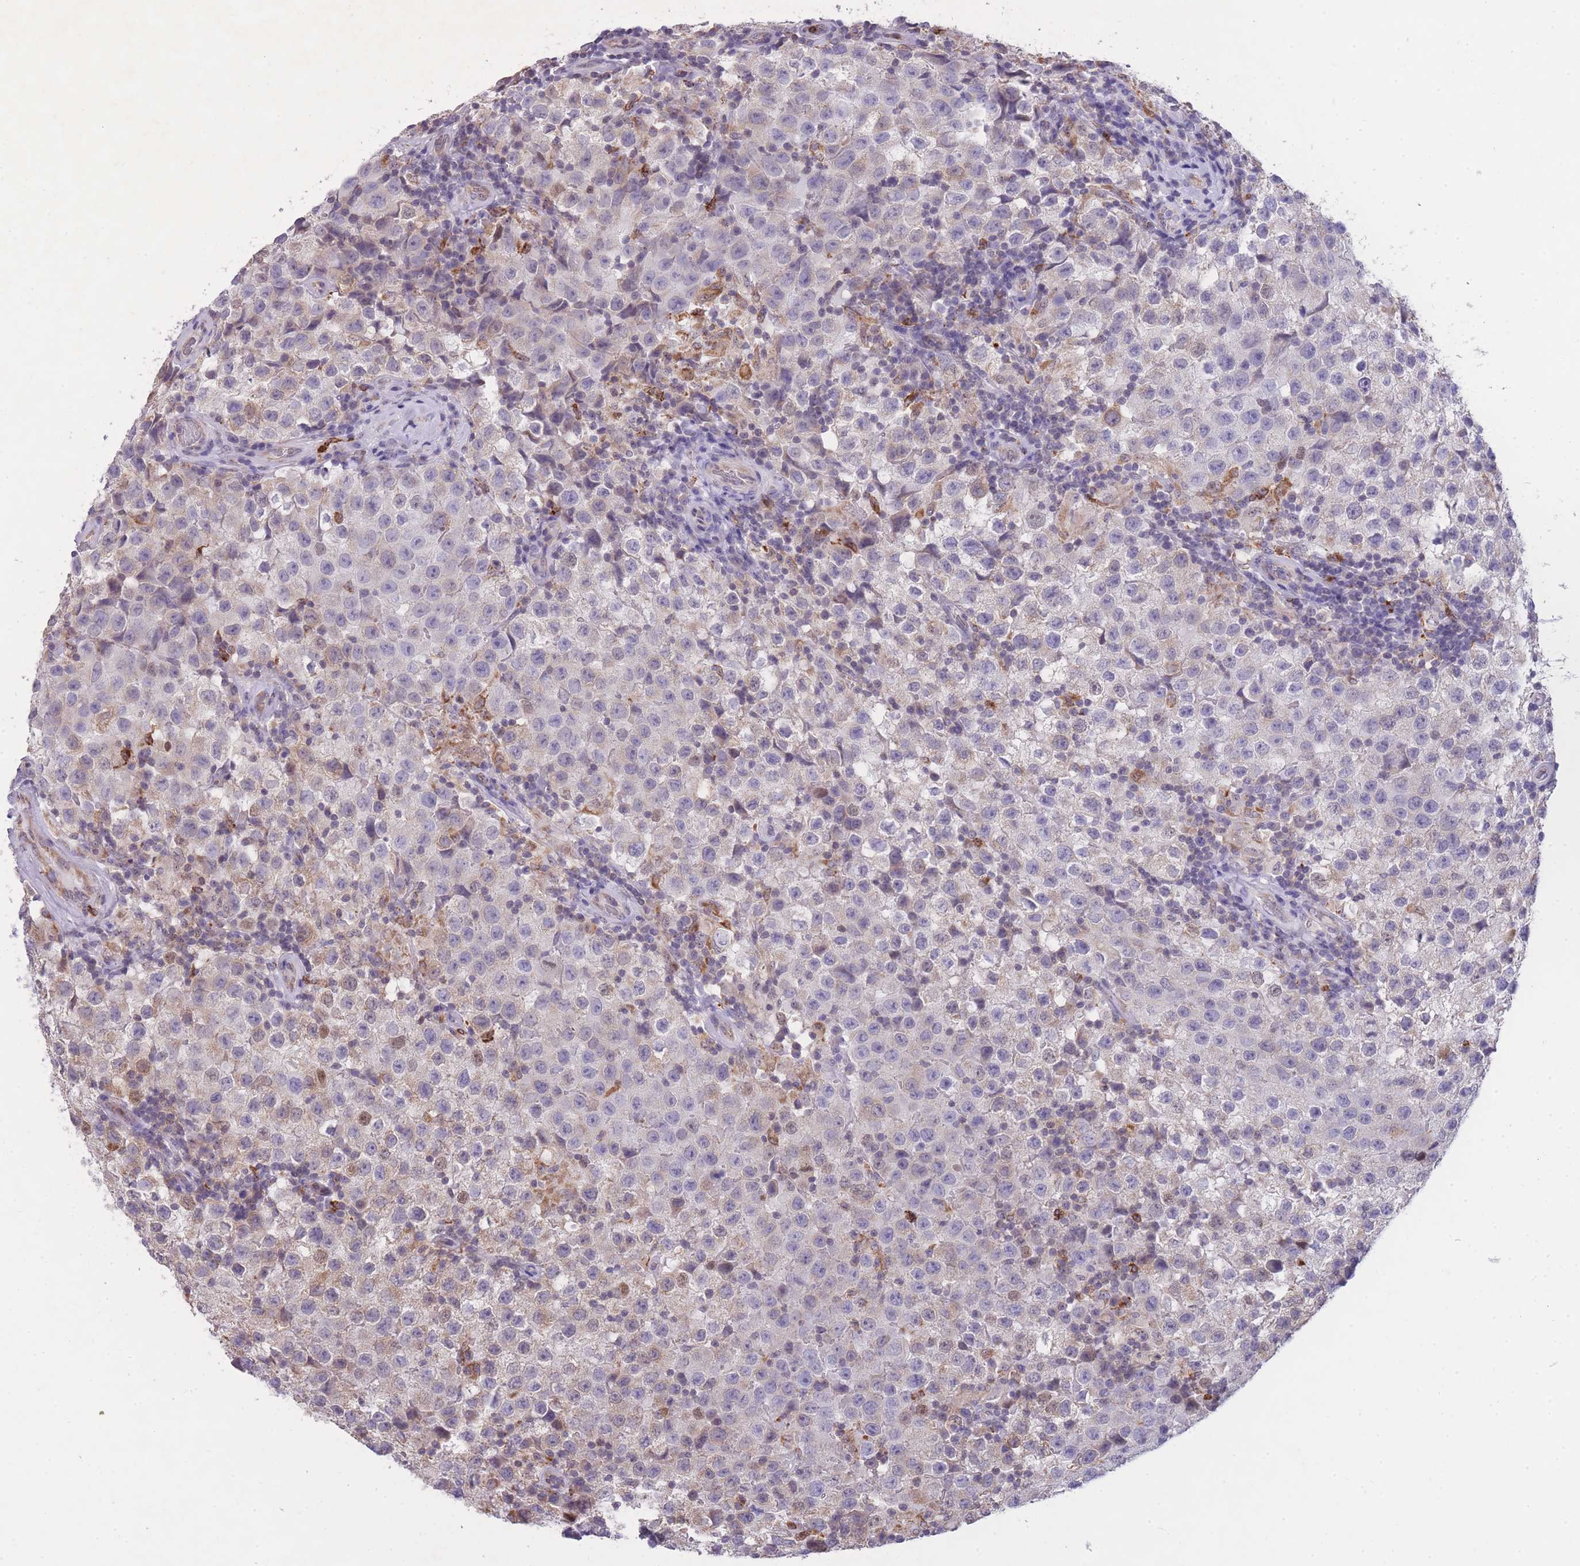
{"staining": {"intensity": "moderate", "quantity": "<25%", "location": "cytoplasmic/membranous"}, "tissue": "testis cancer", "cell_type": "Tumor cells", "image_type": "cancer", "snomed": [{"axis": "morphology", "description": "Seminoma, NOS"}, {"axis": "morphology", "description": "Carcinoma, Embryonal, NOS"}, {"axis": "topography", "description": "Testis"}], "caption": "Moderate cytoplasmic/membranous positivity for a protein is present in approximately <25% of tumor cells of testis cancer using immunohistochemistry (IHC).", "gene": "ZNF662", "patient": {"sex": "male", "age": 41}}